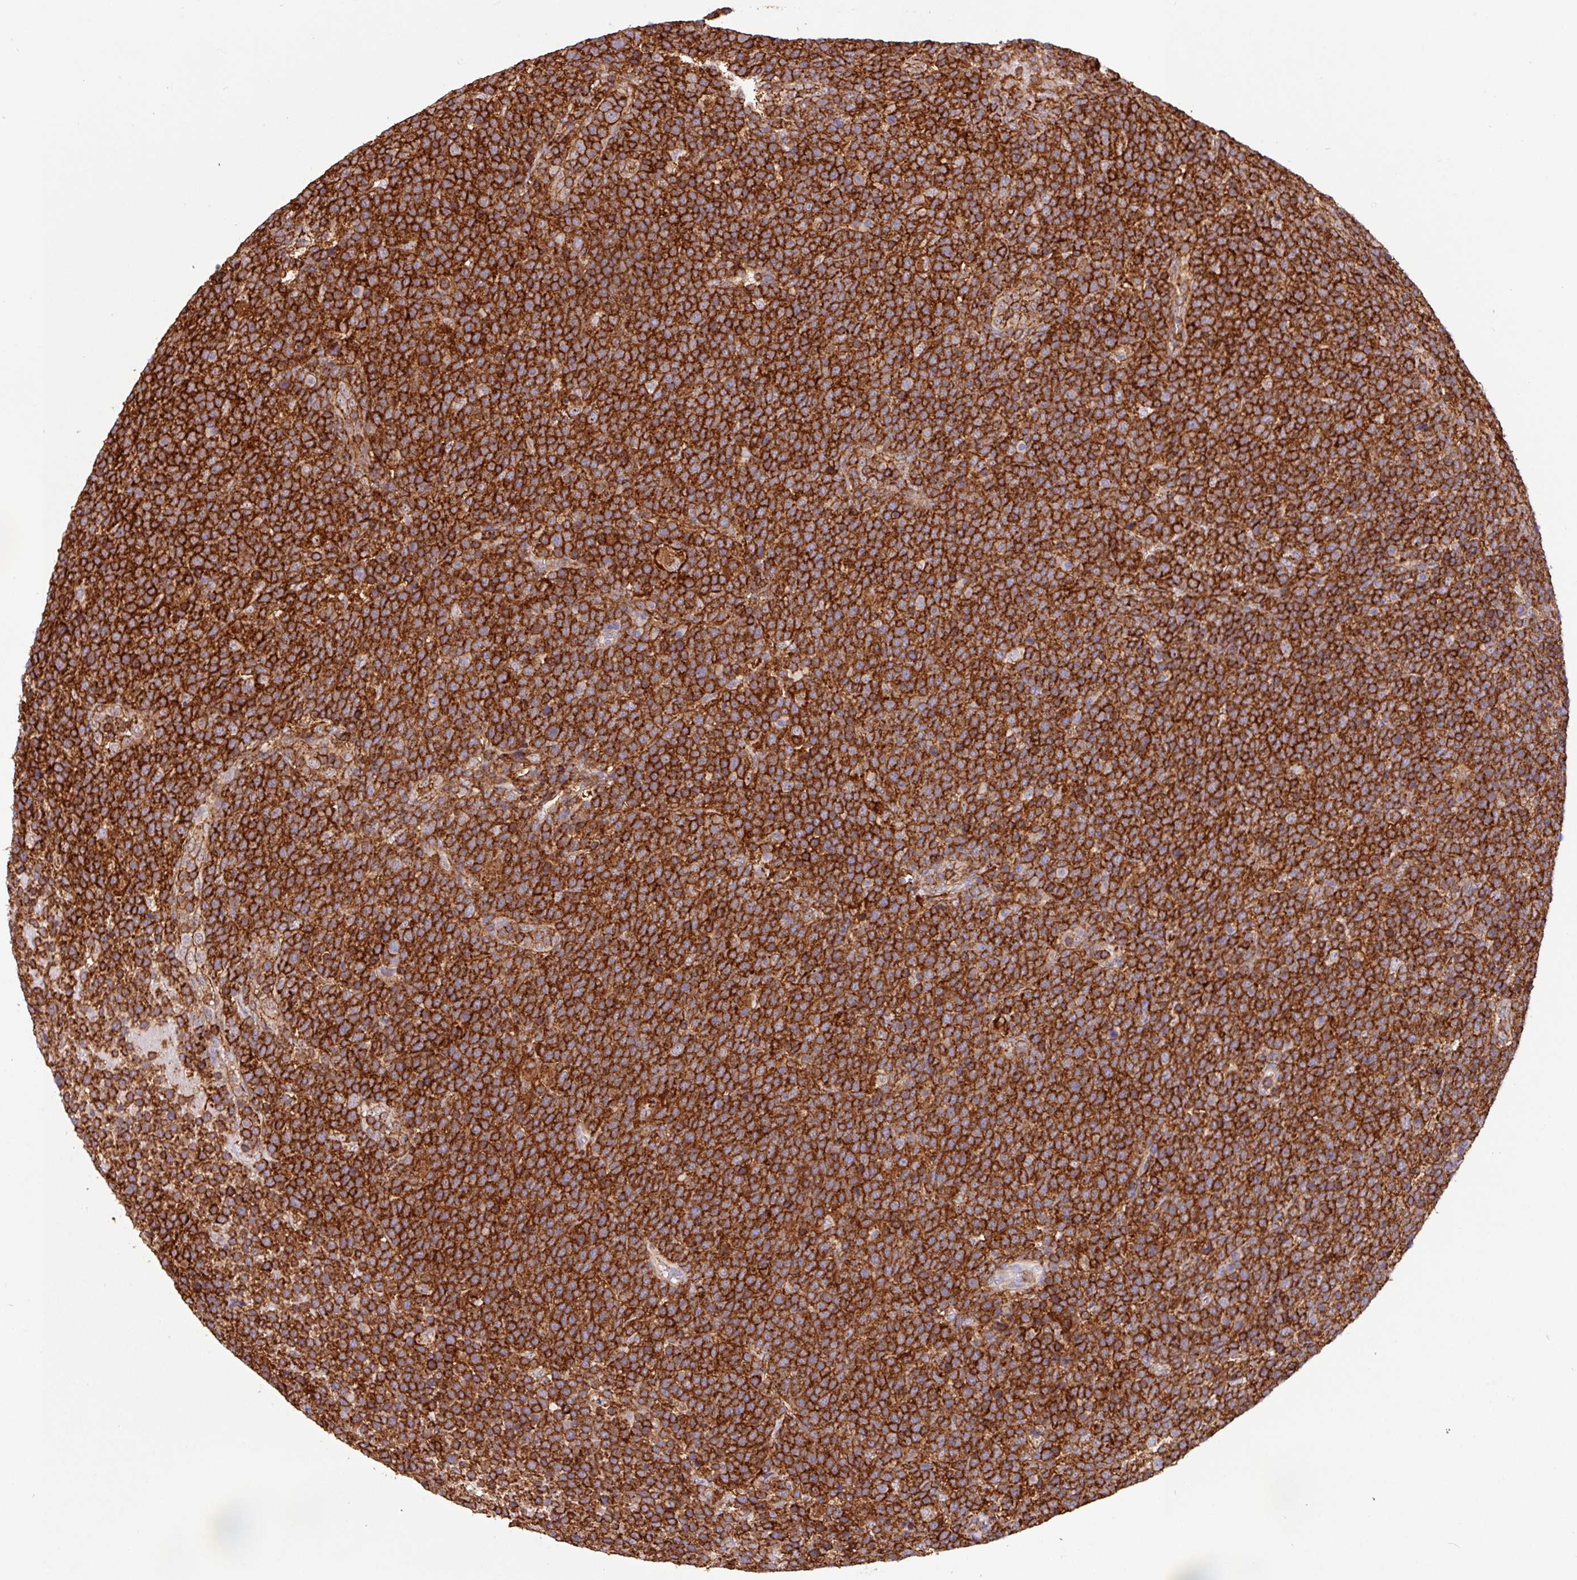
{"staining": {"intensity": "strong", "quantity": ">75%", "location": "cytoplasmic/membranous"}, "tissue": "lymphoma", "cell_type": "Tumor cells", "image_type": "cancer", "snomed": [{"axis": "morphology", "description": "Malignant lymphoma, non-Hodgkin's type, High grade"}, {"axis": "topography", "description": "Lymph node"}], "caption": "DAB (3,3'-diaminobenzidine) immunohistochemical staining of human high-grade malignant lymphoma, non-Hodgkin's type demonstrates strong cytoplasmic/membranous protein positivity in approximately >75% of tumor cells.", "gene": "PPP1R18", "patient": {"sex": "male", "age": 61}}